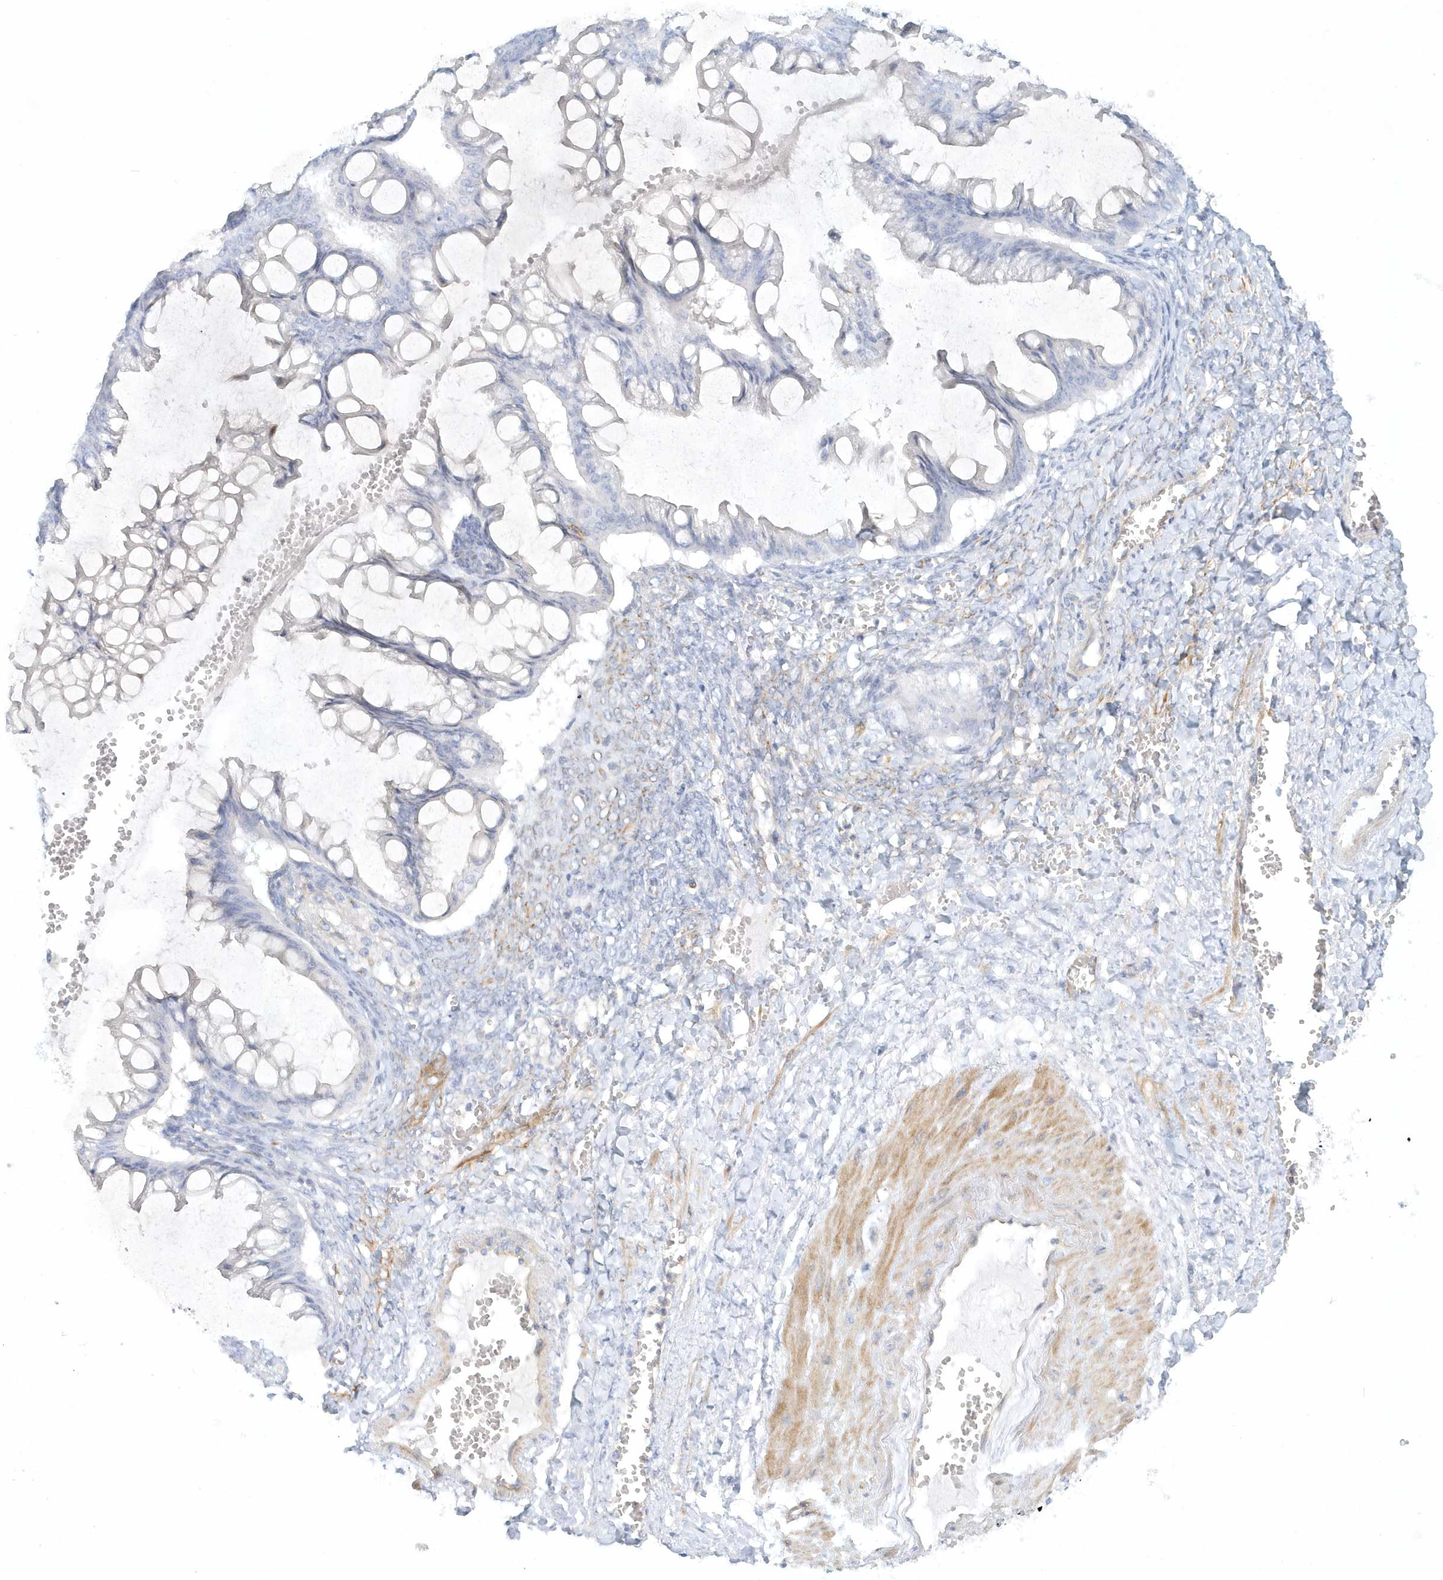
{"staining": {"intensity": "negative", "quantity": "none", "location": "none"}, "tissue": "ovarian cancer", "cell_type": "Tumor cells", "image_type": "cancer", "snomed": [{"axis": "morphology", "description": "Cystadenocarcinoma, mucinous, NOS"}, {"axis": "topography", "description": "Ovary"}], "caption": "IHC image of human ovarian cancer stained for a protein (brown), which shows no expression in tumor cells.", "gene": "DNAH1", "patient": {"sex": "female", "age": 73}}